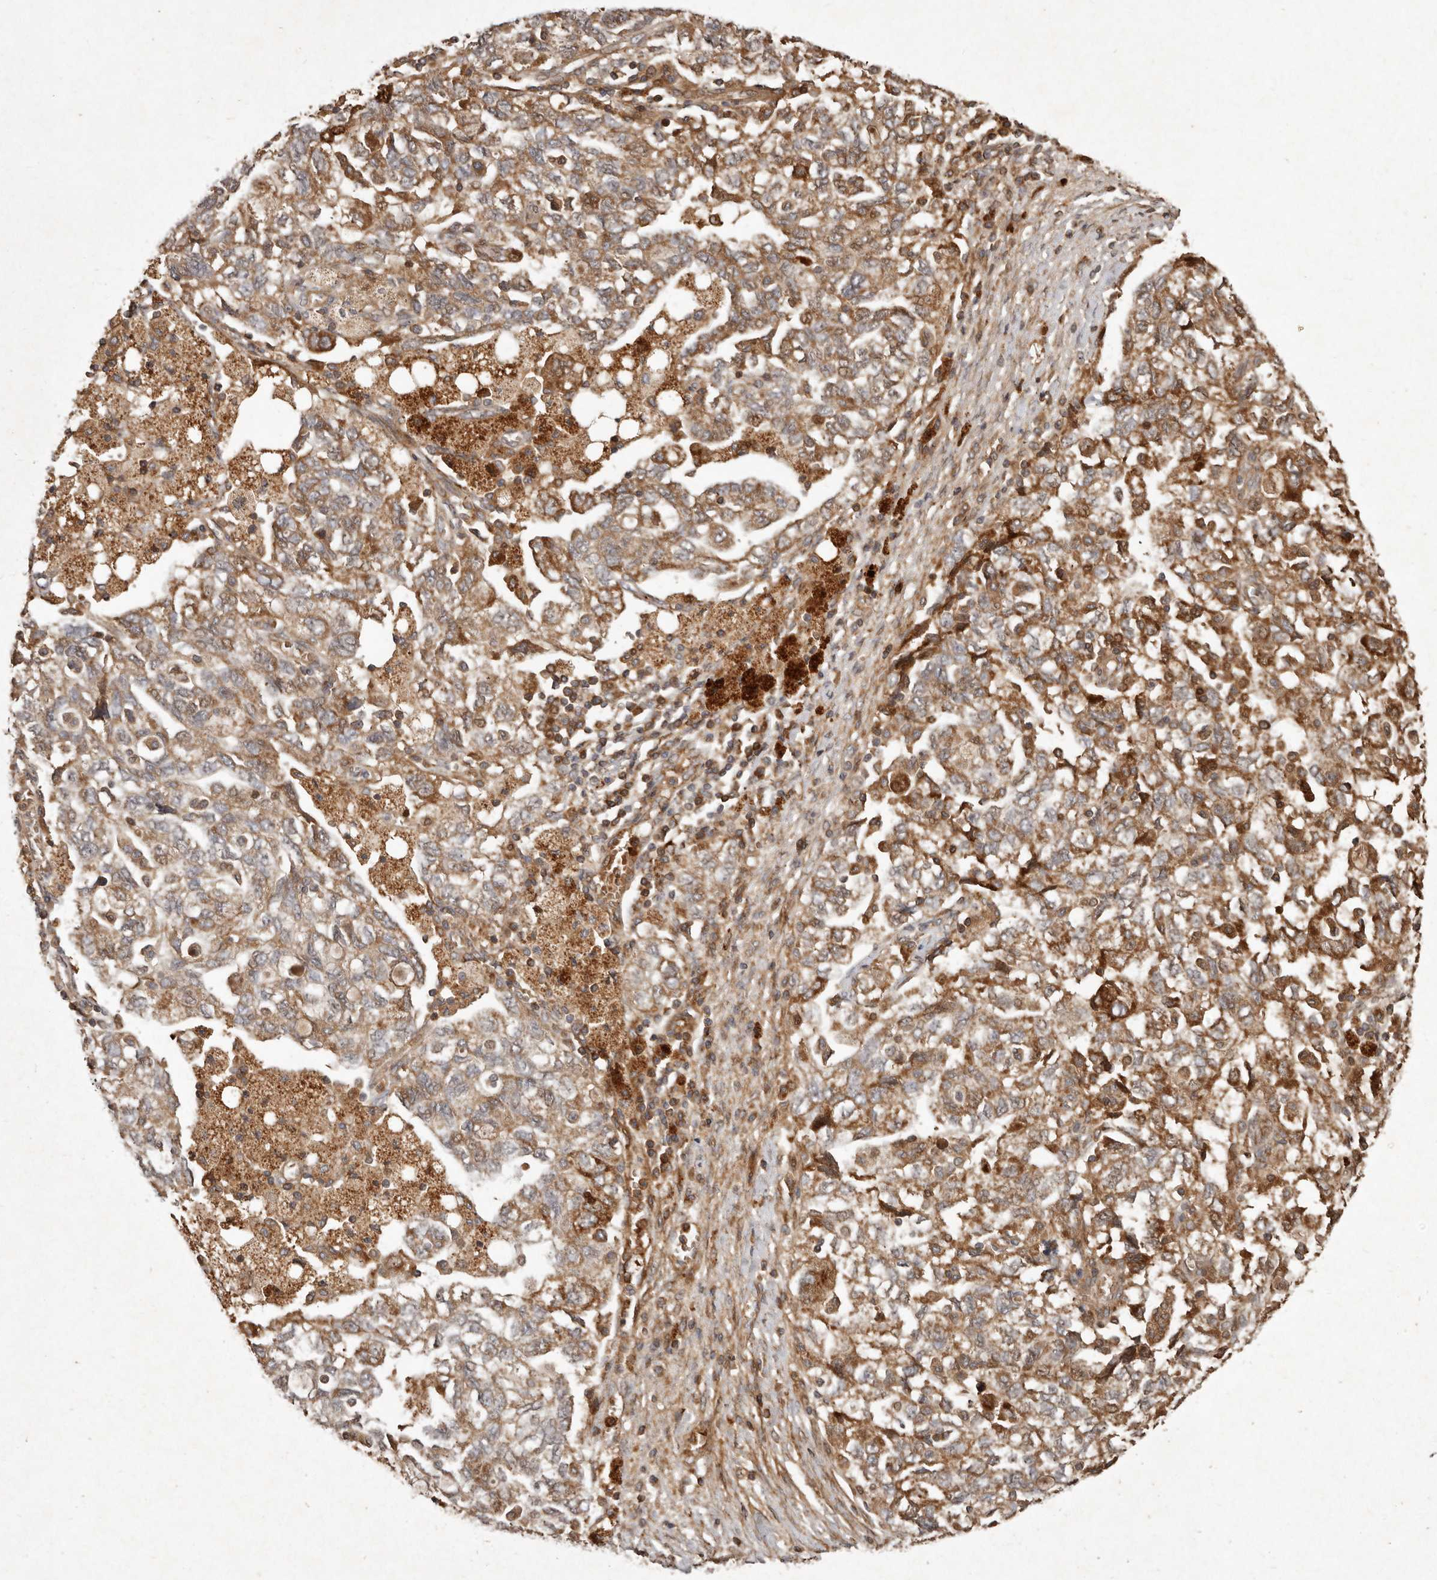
{"staining": {"intensity": "moderate", "quantity": ">75%", "location": "cytoplasmic/membranous"}, "tissue": "ovarian cancer", "cell_type": "Tumor cells", "image_type": "cancer", "snomed": [{"axis": "morphology", "description": "Carcinoma, NOS"}, {"axis": "morphology", "description": "Cystadenocarcinoma, serous, NOS"}, {"axis": "topography", "description": "Ovary"}], "caption": "About >75% of tumor cells in ovarian serous cystadenocarcinoma exhibit moderate cytoplasmic/membranous protein positivity as visualized by brown immunohistochemical staining.", "gene": "SEMA3A", "patient": {"sex": "female", "age": 69}}